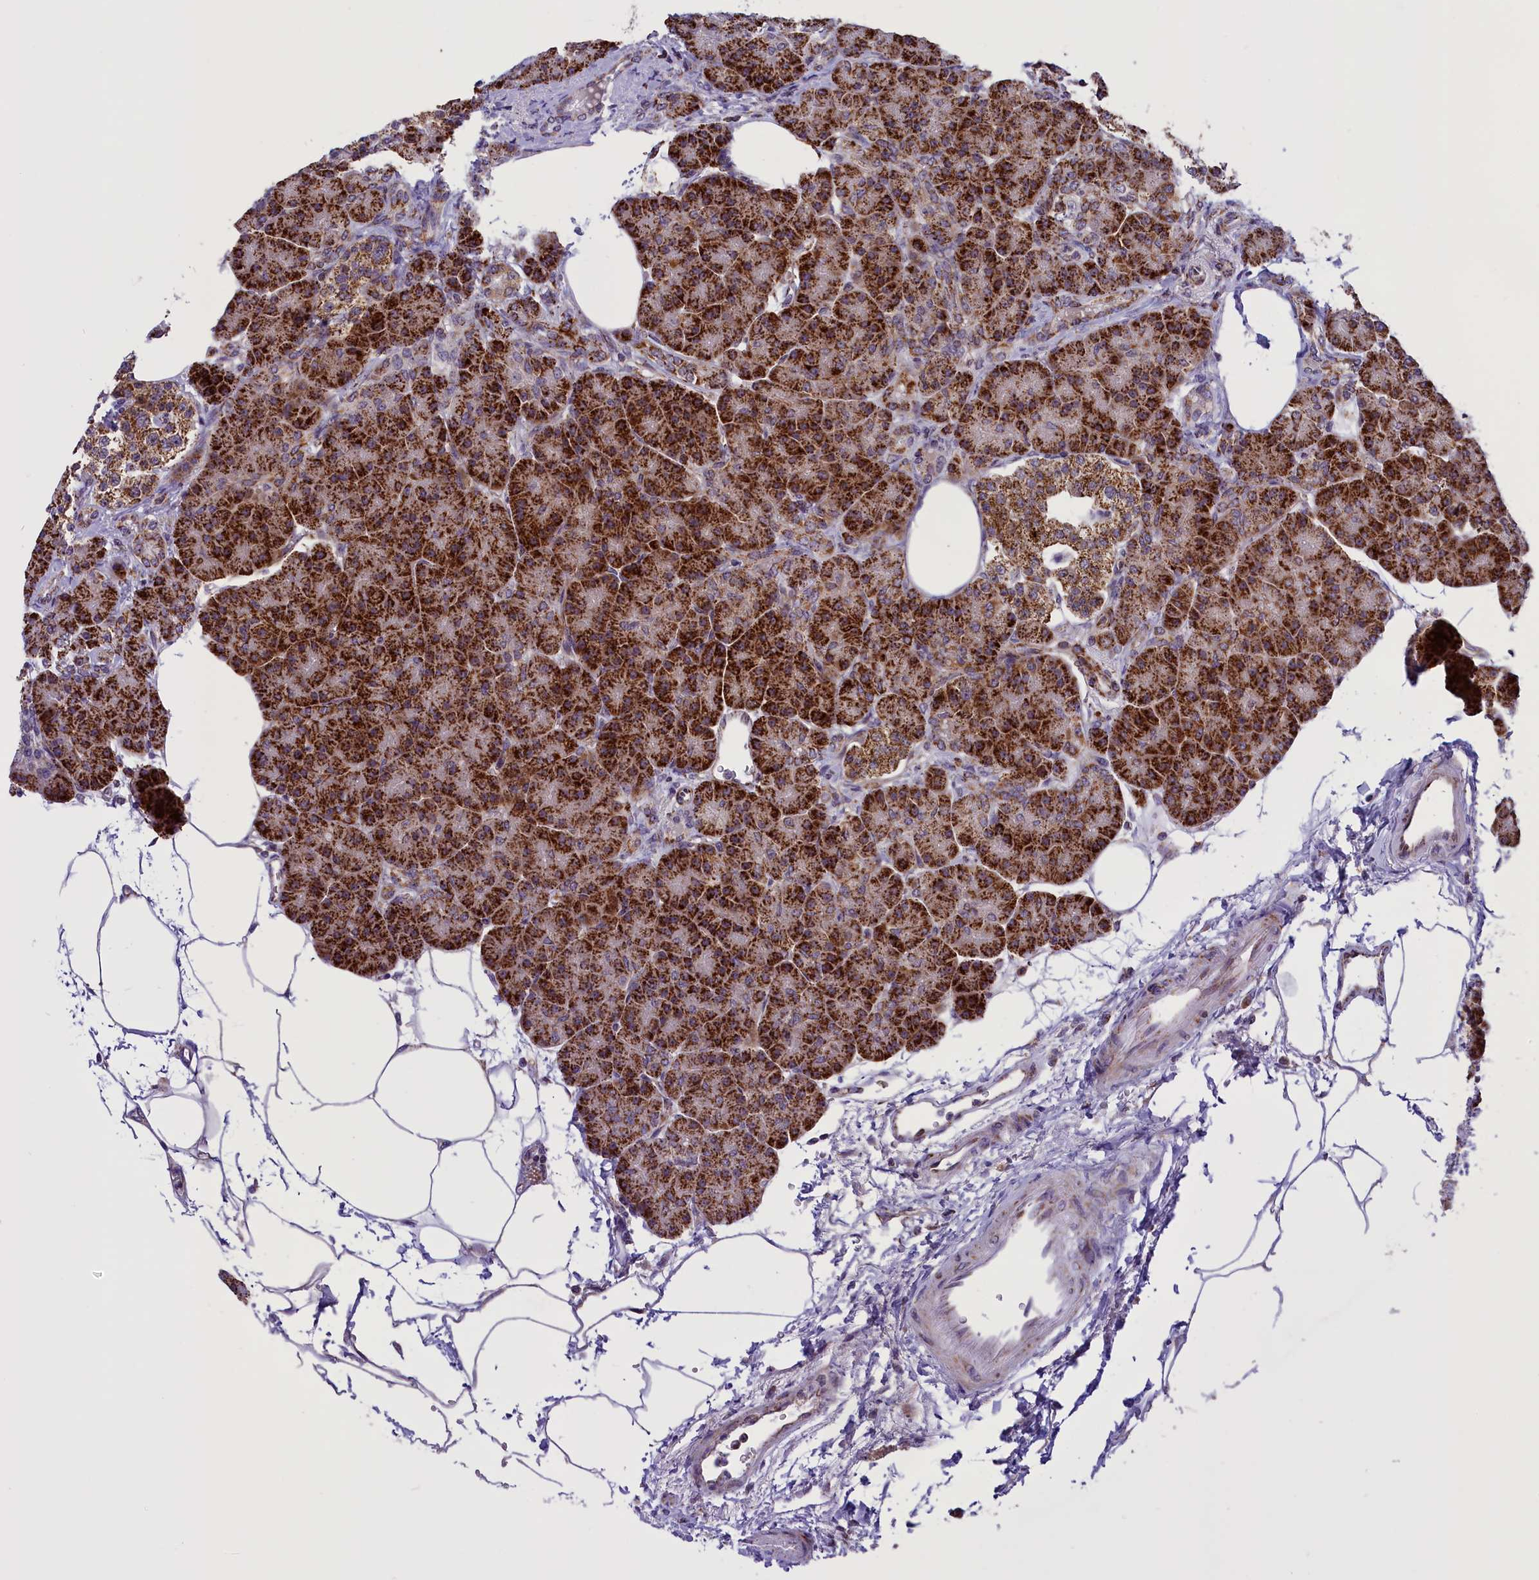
{"staining": {"intensity": "strong", "quantity": ">75%", "location": "cytoplasmic/membranous"}, "tissue": "pancreas", "cell_type": "Exocrine glandular cells", "image_type": "normal", "snomed": [{"axis": "morphology", "description": "Normal tissue, NOS"}, {"axis": "topography", "description": "Pancreas"}], "caption": "DAB immunohistochemical staining of unremarkable human pancreas shows strong cytoplasmic/membranous protein expression in approximately >75% of exocrine glandular cells.", "gene": "NDUFS5", "patient": {"sex": "female", "age": 70}}